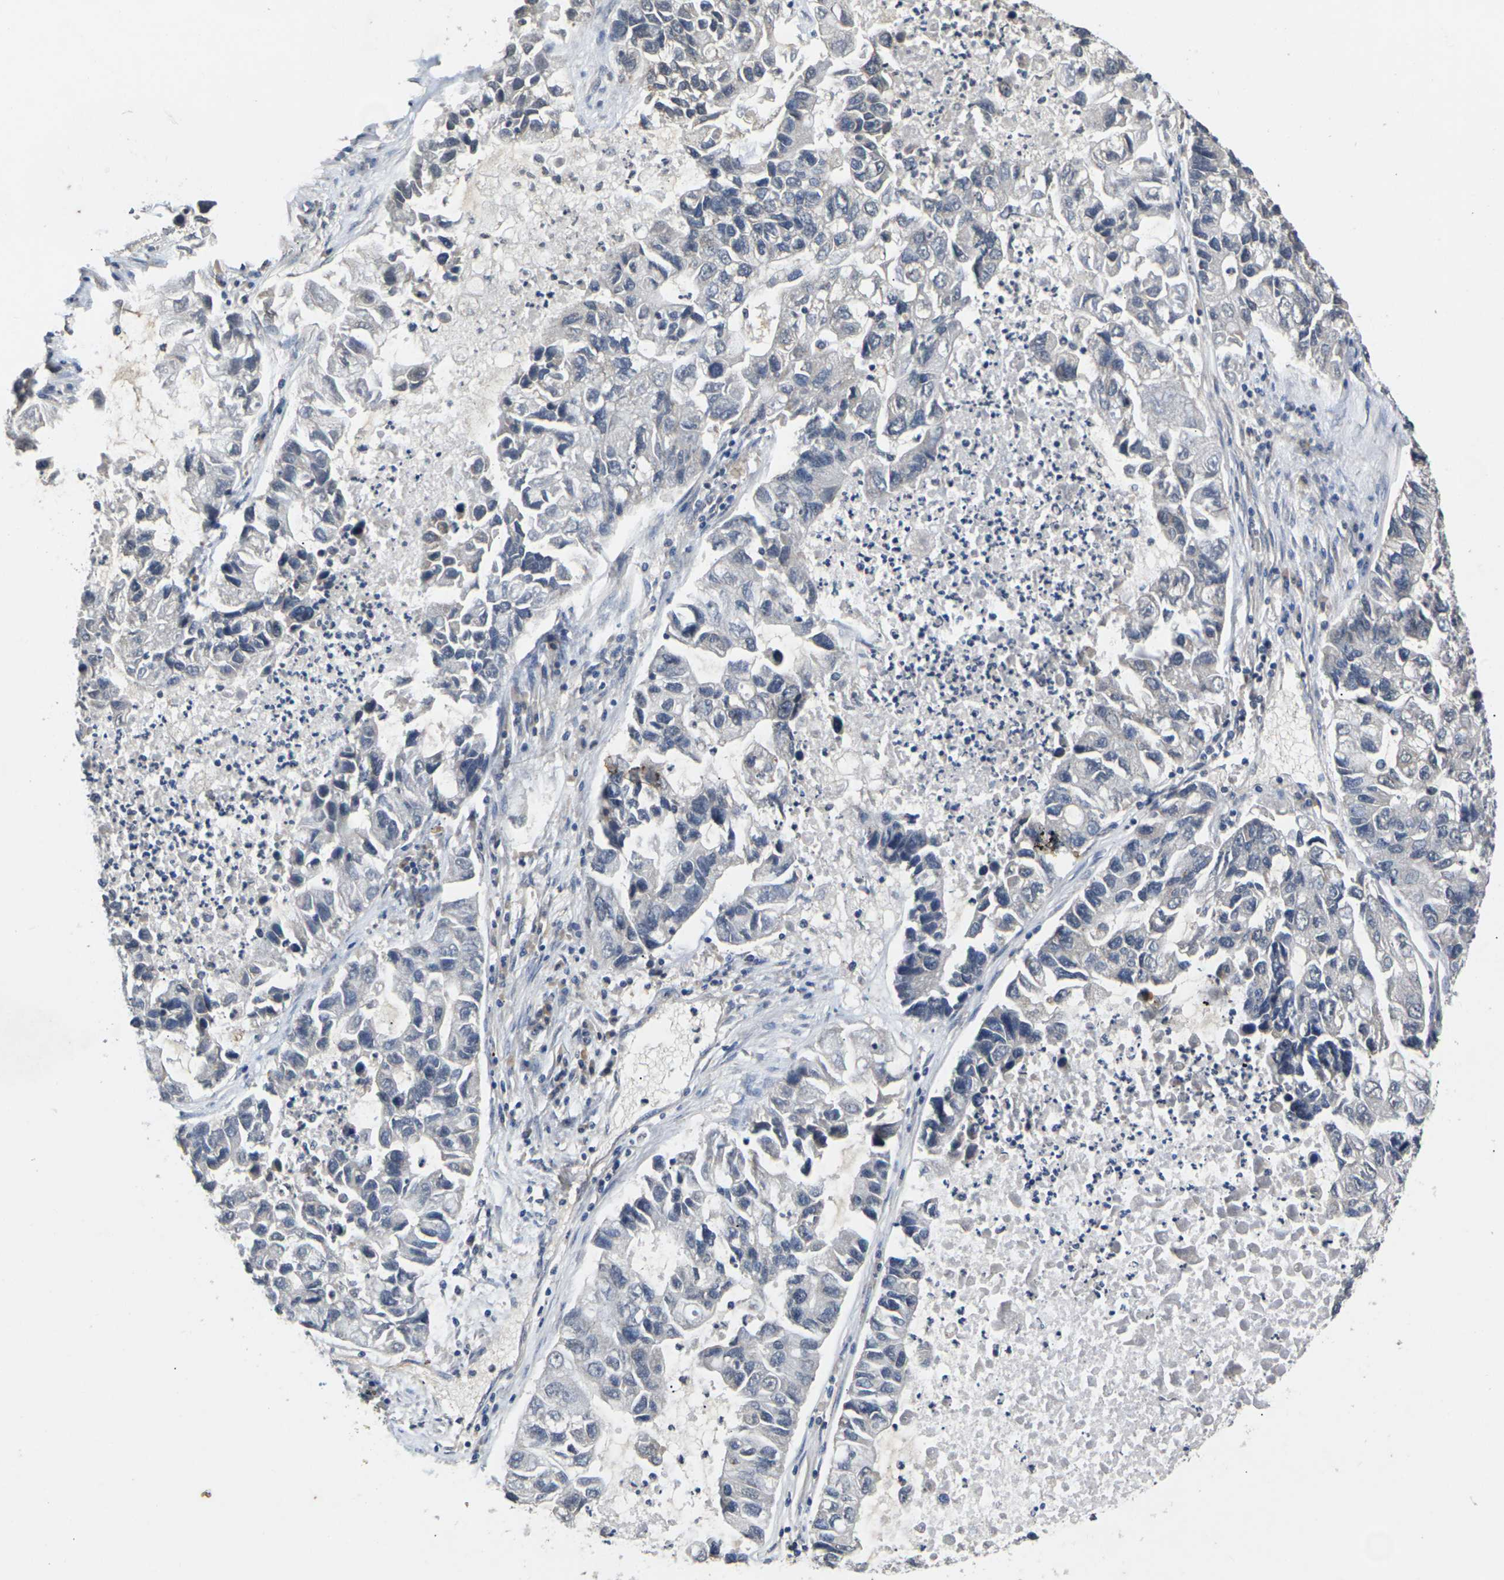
{"staining": {"intensity": "negative", "quantity": "none", "location": "none"}, "tissue": "lung cancer", "cell_type": "Tumor cells", "image_type": "cancer", "snomed": [{"axis": "morphology", "description": "Adenocarcinoma, NOS"}, {"axis": "topography", "description": "Lung"}], "caption": "This is an immunohistochemistry image of human lung cancer. There is no staining in tumor cells.", "gene": "SLC2A2", "patient": {"sex": "female", "age": 51}}